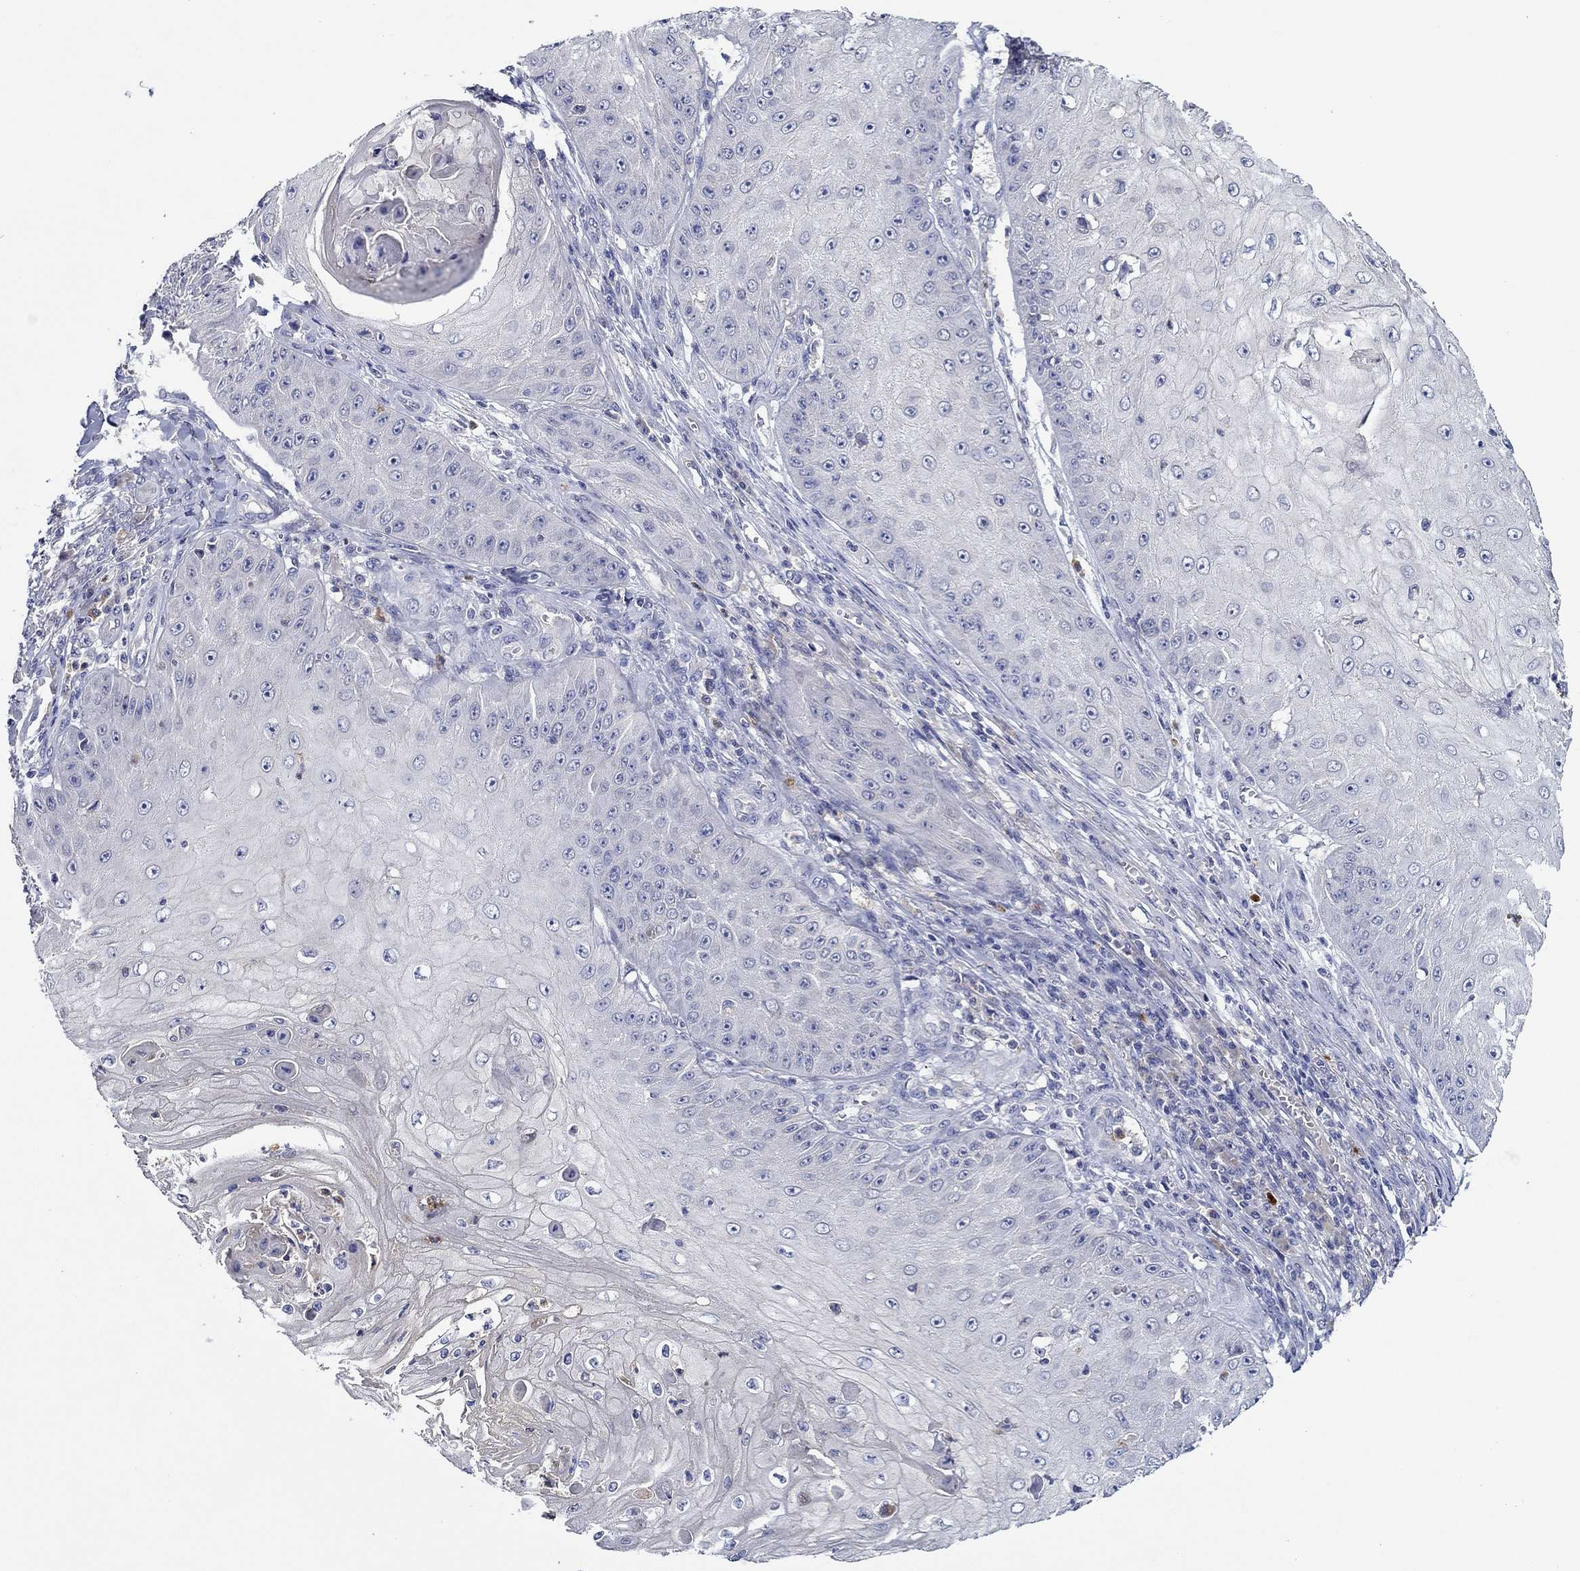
{"staining": {"intensity": "negative", "quantity": "none", "location": "none"}, "tissue": "skin cancer", "cell_type": "Tumor cells", "image_type": "cancer", "snomed": [{"axis": "morphology", "description": "Squamous cell carcinoma, NOS"}, {"axis": "topography", "description": "Skin"}], "caption": "Histopathology image shows no significant protein expression in tumor cells of skin cancer (squamous cell carcinoma).", "gene": "CHIT1", "patient": {"sex": "male", "age": 70}}